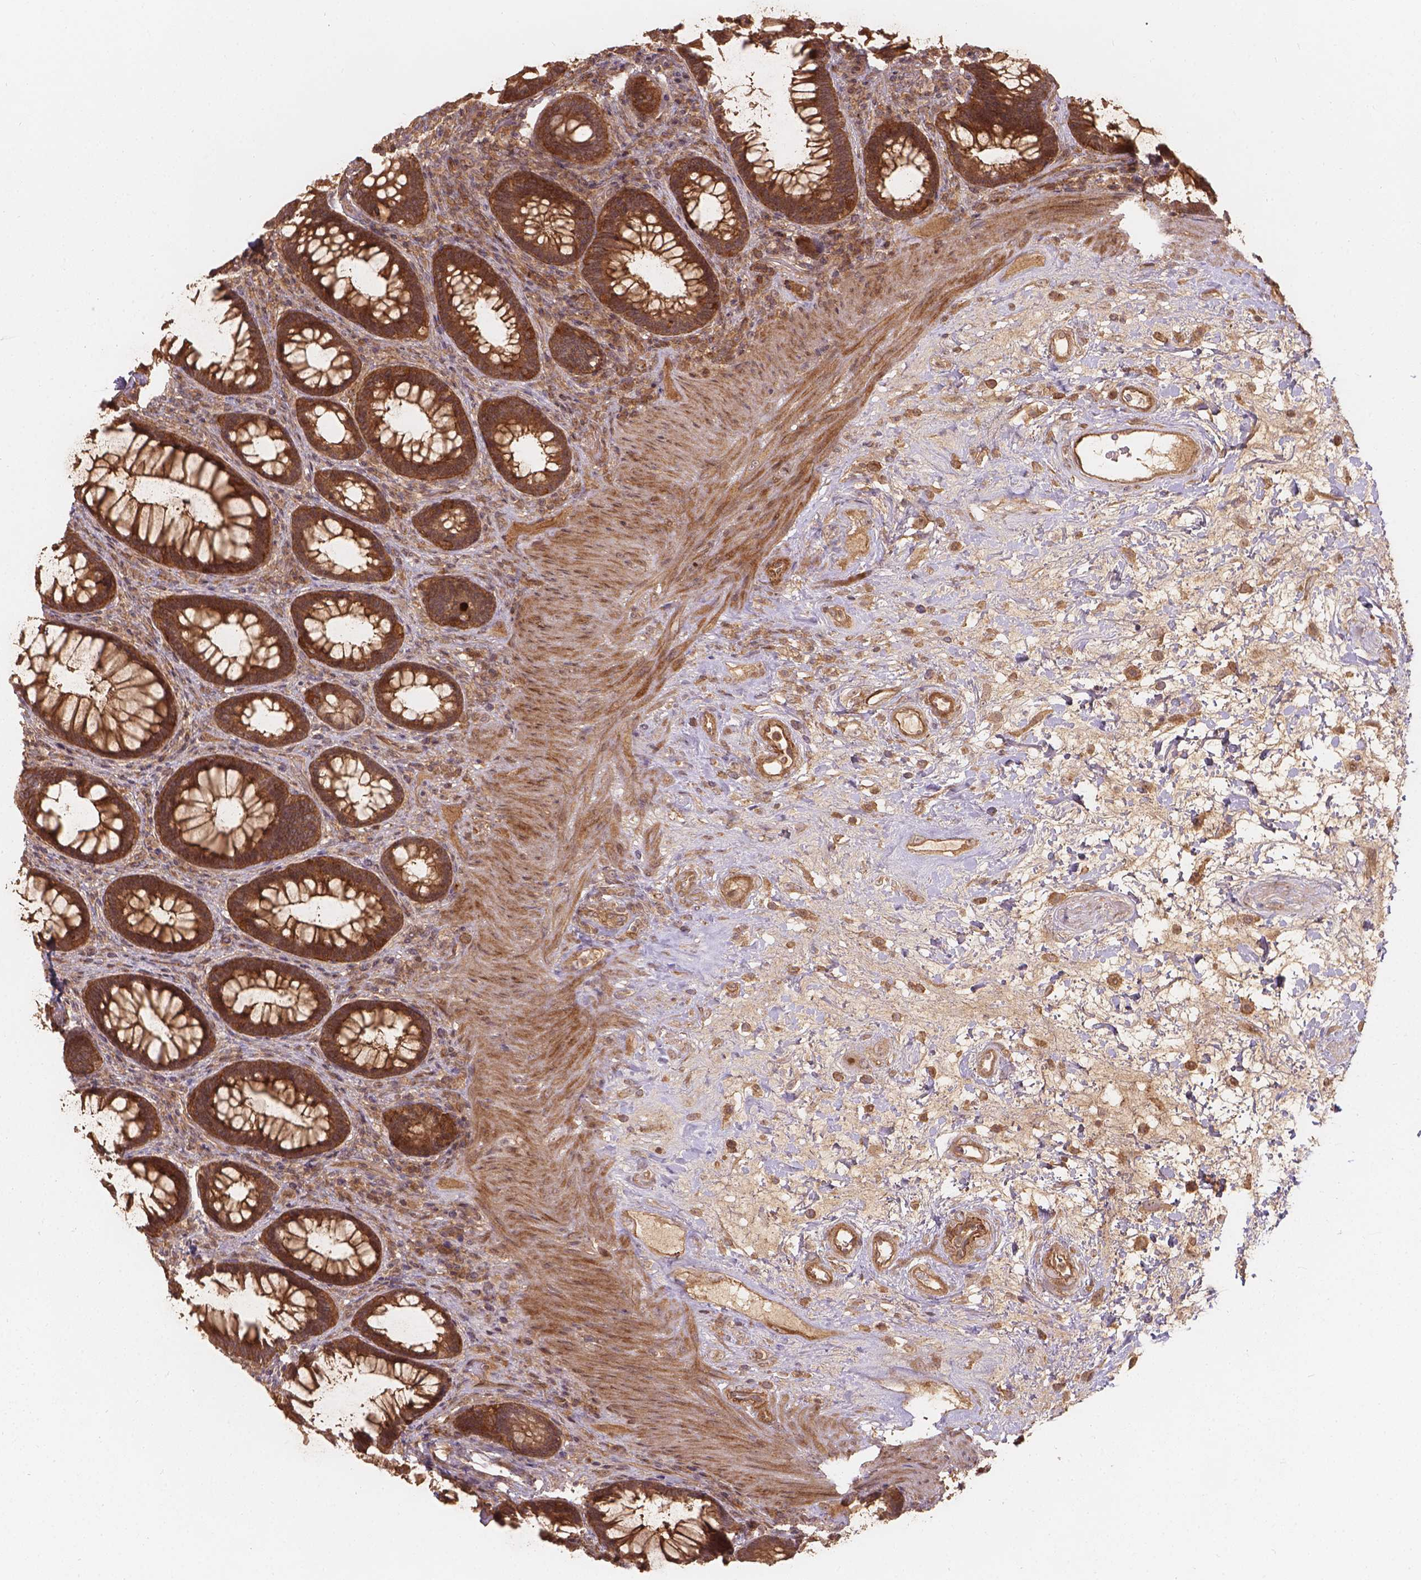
{"staining": {"intensity": "strong", "quantity": ">75%", "location": "cytoplasmic/membranous"}, "tissue": "rectum", "cell_type": "Glandular cells", "image_type": "normal", "snomed": [{"axis": "morphology", "description": "Normal tissue, NOS"}, {"axis": "topography", "description": "Rectum"}], "caption": "This micrograph reveals benign rectum stained with immunohistochemistry to label a protein in brown. The cytoplasmic/membranous of glandular cells show strong positivity for the protein. Nuclei are counter-stained blue.", "gene": "XPR1", "patient": {"sex": "male", "age": 72}}